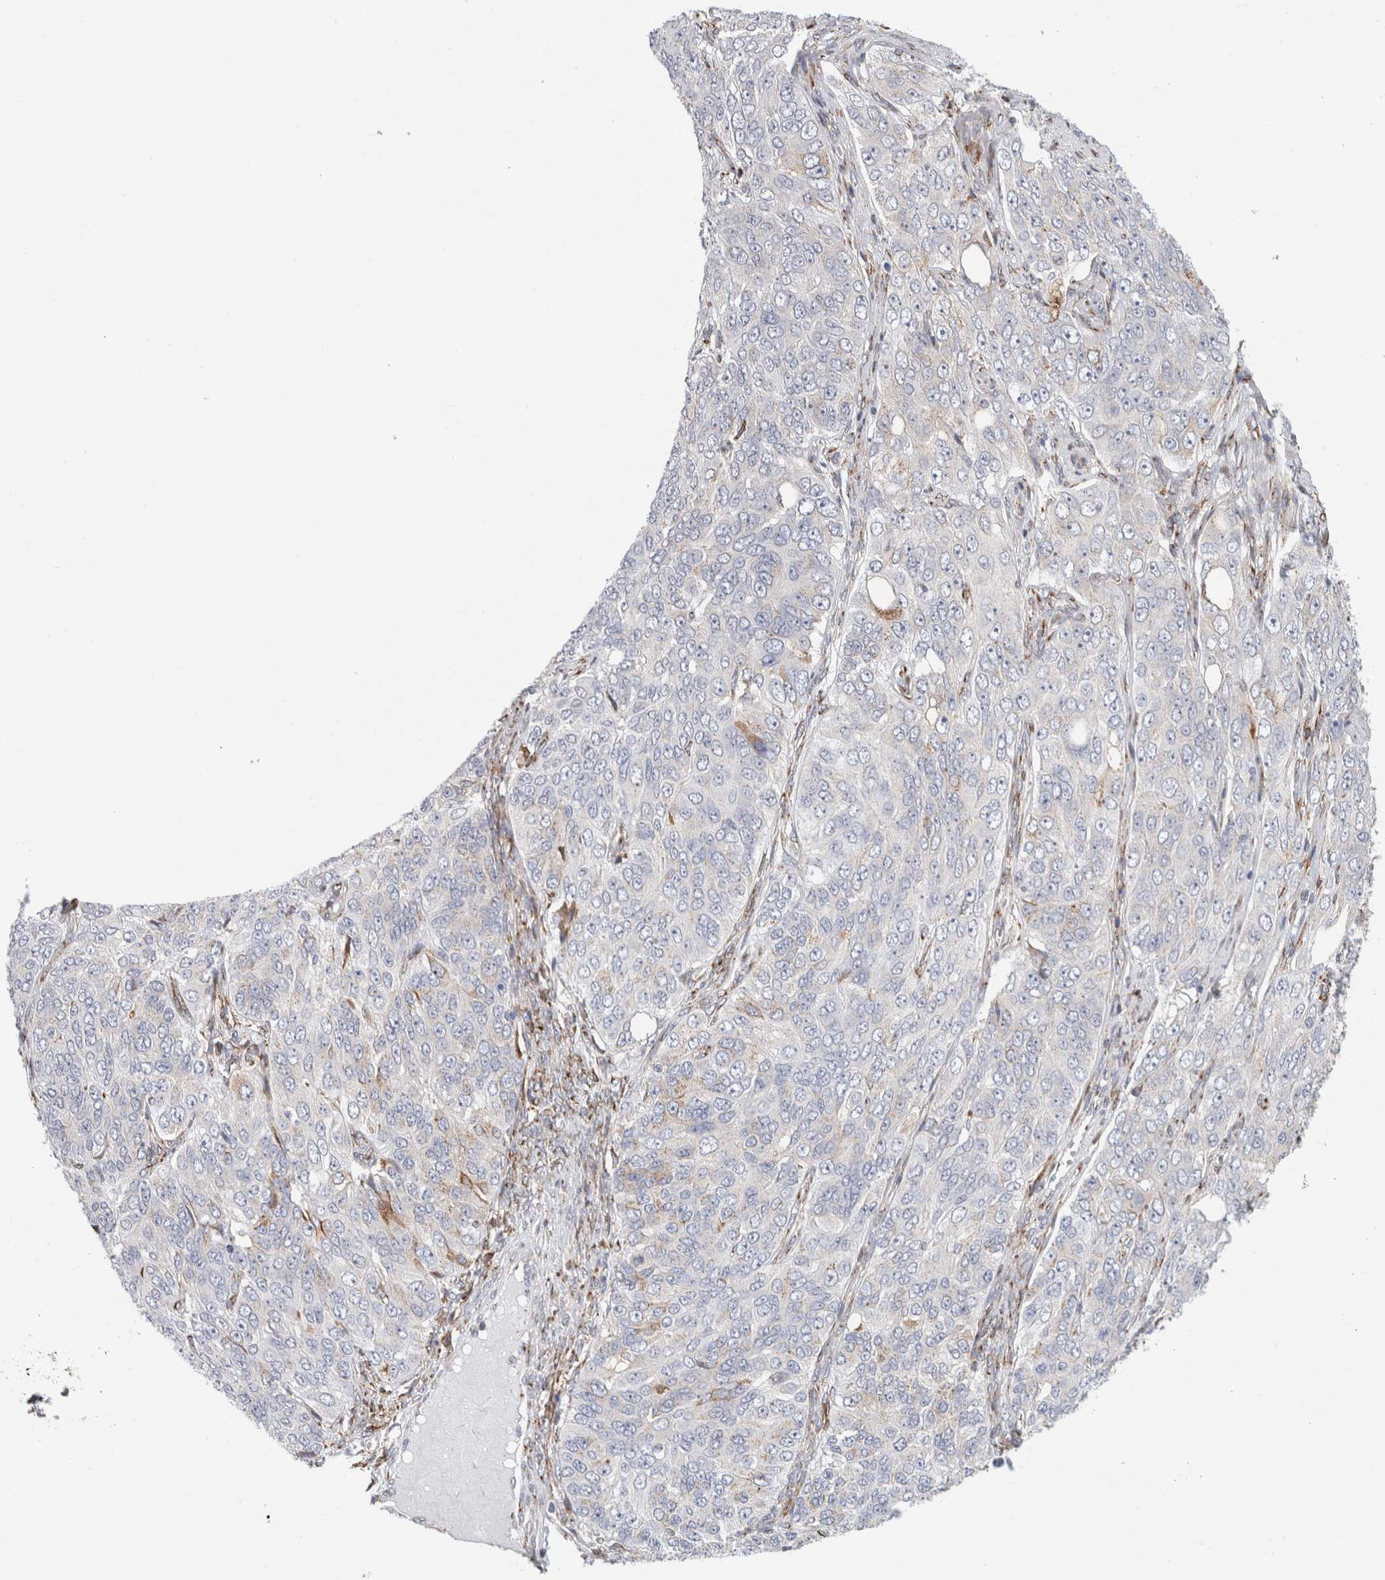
{"staining": {"intensity": "weak", "quantity": "<25%", "location": "cytoplasmic/membranous"}, "tissue": "ovarian cancer", "cell_type": "Tumor cells", "image_type": "cancer", "snomed": [{"axis": "morphology", "description": "Carcinoma, endometroid"}, {"axis": "topography", "description": "Ovary"}], "caption": "Tumor cells show no significant protein positivity in ovarian cancer (endometroid carcinoma).", "gene": "MCFD2", "patient": {"sex": "female", "age": 51}}